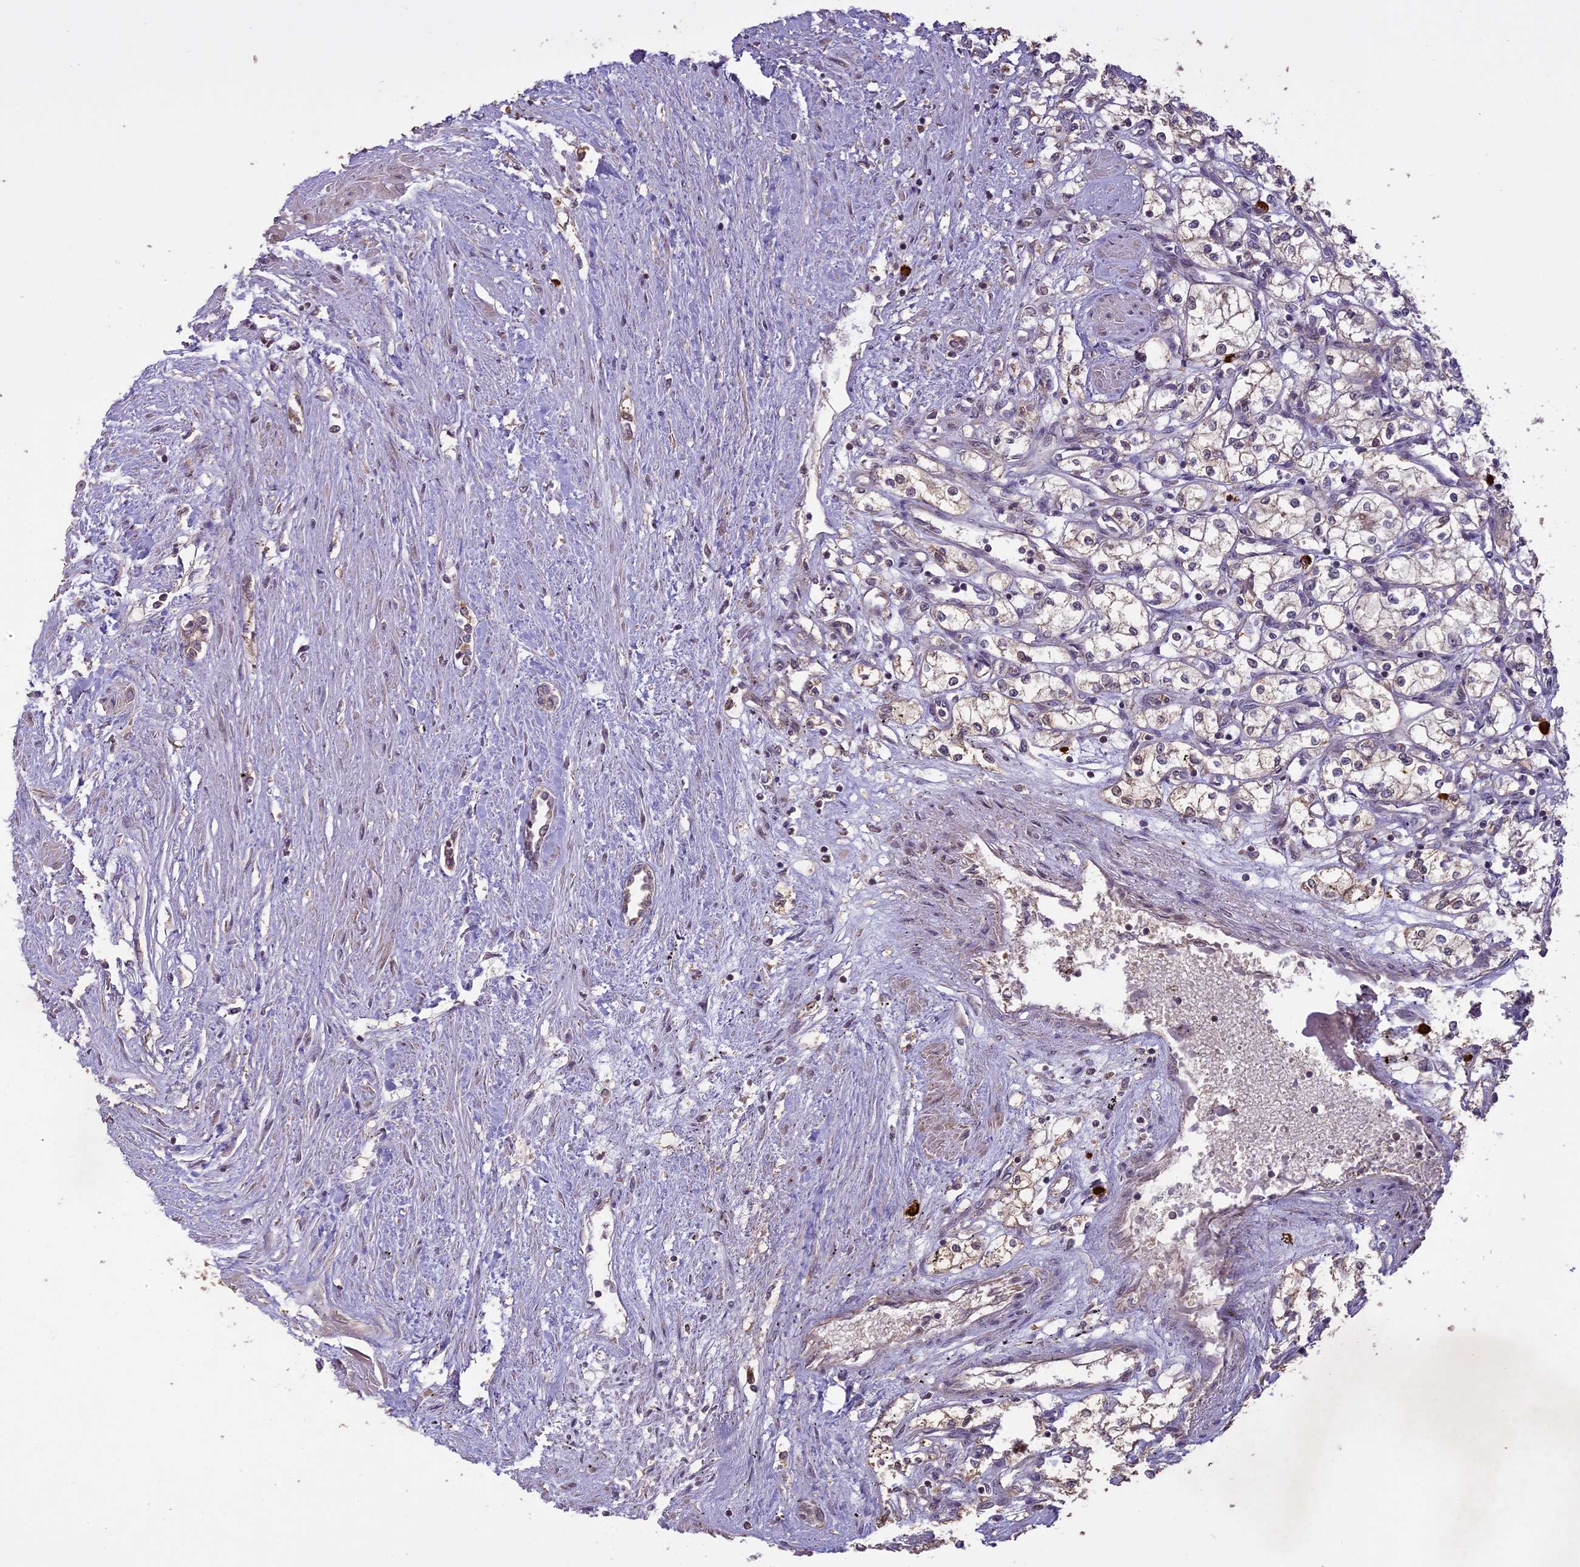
{"staining": {"intensity": "weak", "quantity": "25%-75%", "location": "cytoplasmic/membranous"}, "tissue": "renal cancer", "cell_type": "Tumor cells", "image_type": "cancer", "snomed": [{"axis": "morphology", "description": "Adenocarcinoma, NOS"}, {"axis": "topography", "description": "Kidney"}], "caption": "Adenocarcinoma (renal) tissue demonstrates weak cytoplasmic/membranous expression in about 25%-75% of tumor cells, visualized by immunohistochemistry.", "gene": "TIGD7", "patient": {"sex": "male", "age": 59}}